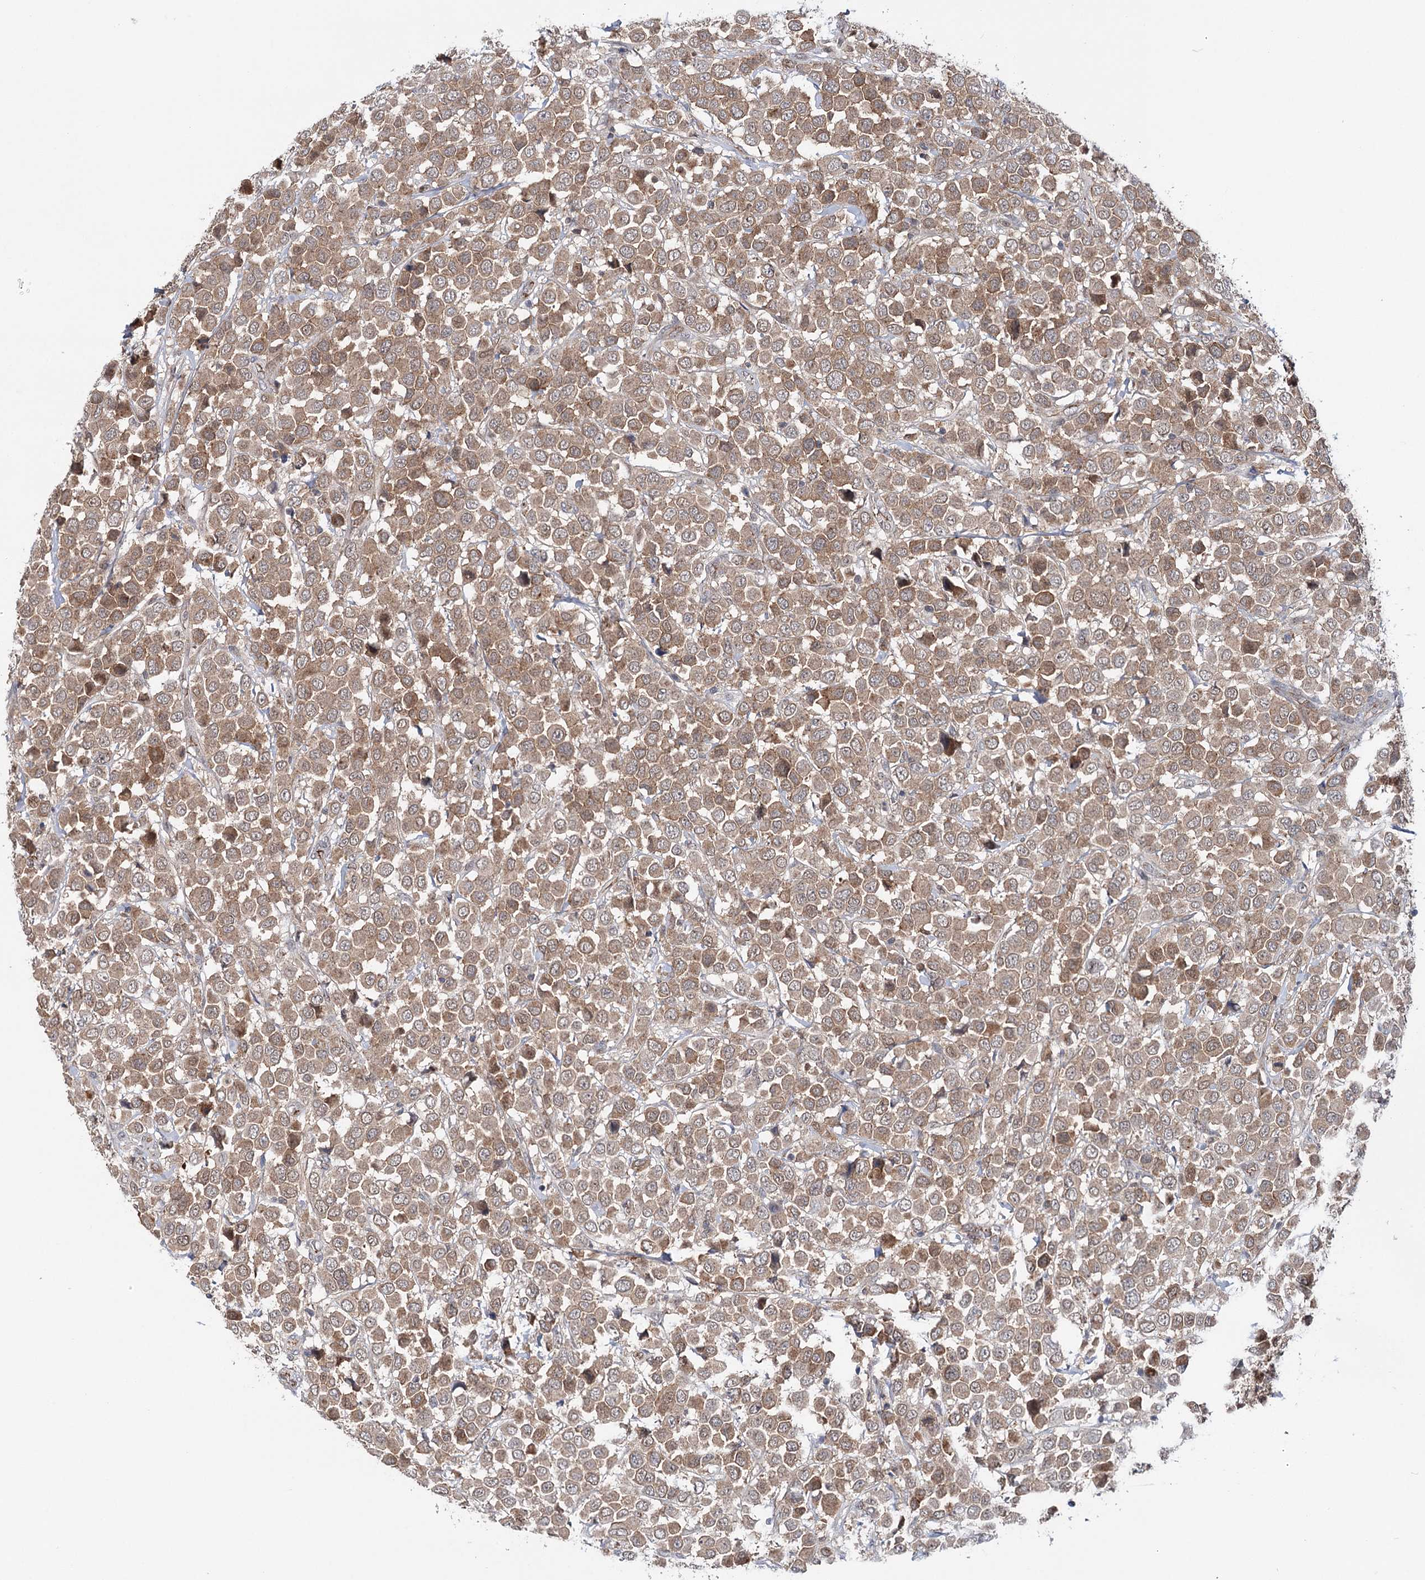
{"staining": {"intensity": "moderate", "quantity": ">75%", "location": "cytoplasmic/membranous"}, "tissue": "breast cancer", "cell_type": "Tumor cells", "image_type": "cancer", "snomed": [{"axis": "morphology", "description": "Duct carcinoma"}, {"axis": "topography", "description": "Breast"}], "caption": "Intraductal carcinoma (breast) stained for a protein displays moderate cytoplasmic/membranous positivity in tumor cells.", "gene": "PKP4", "patient": {"sex": "female", "age": 61}}